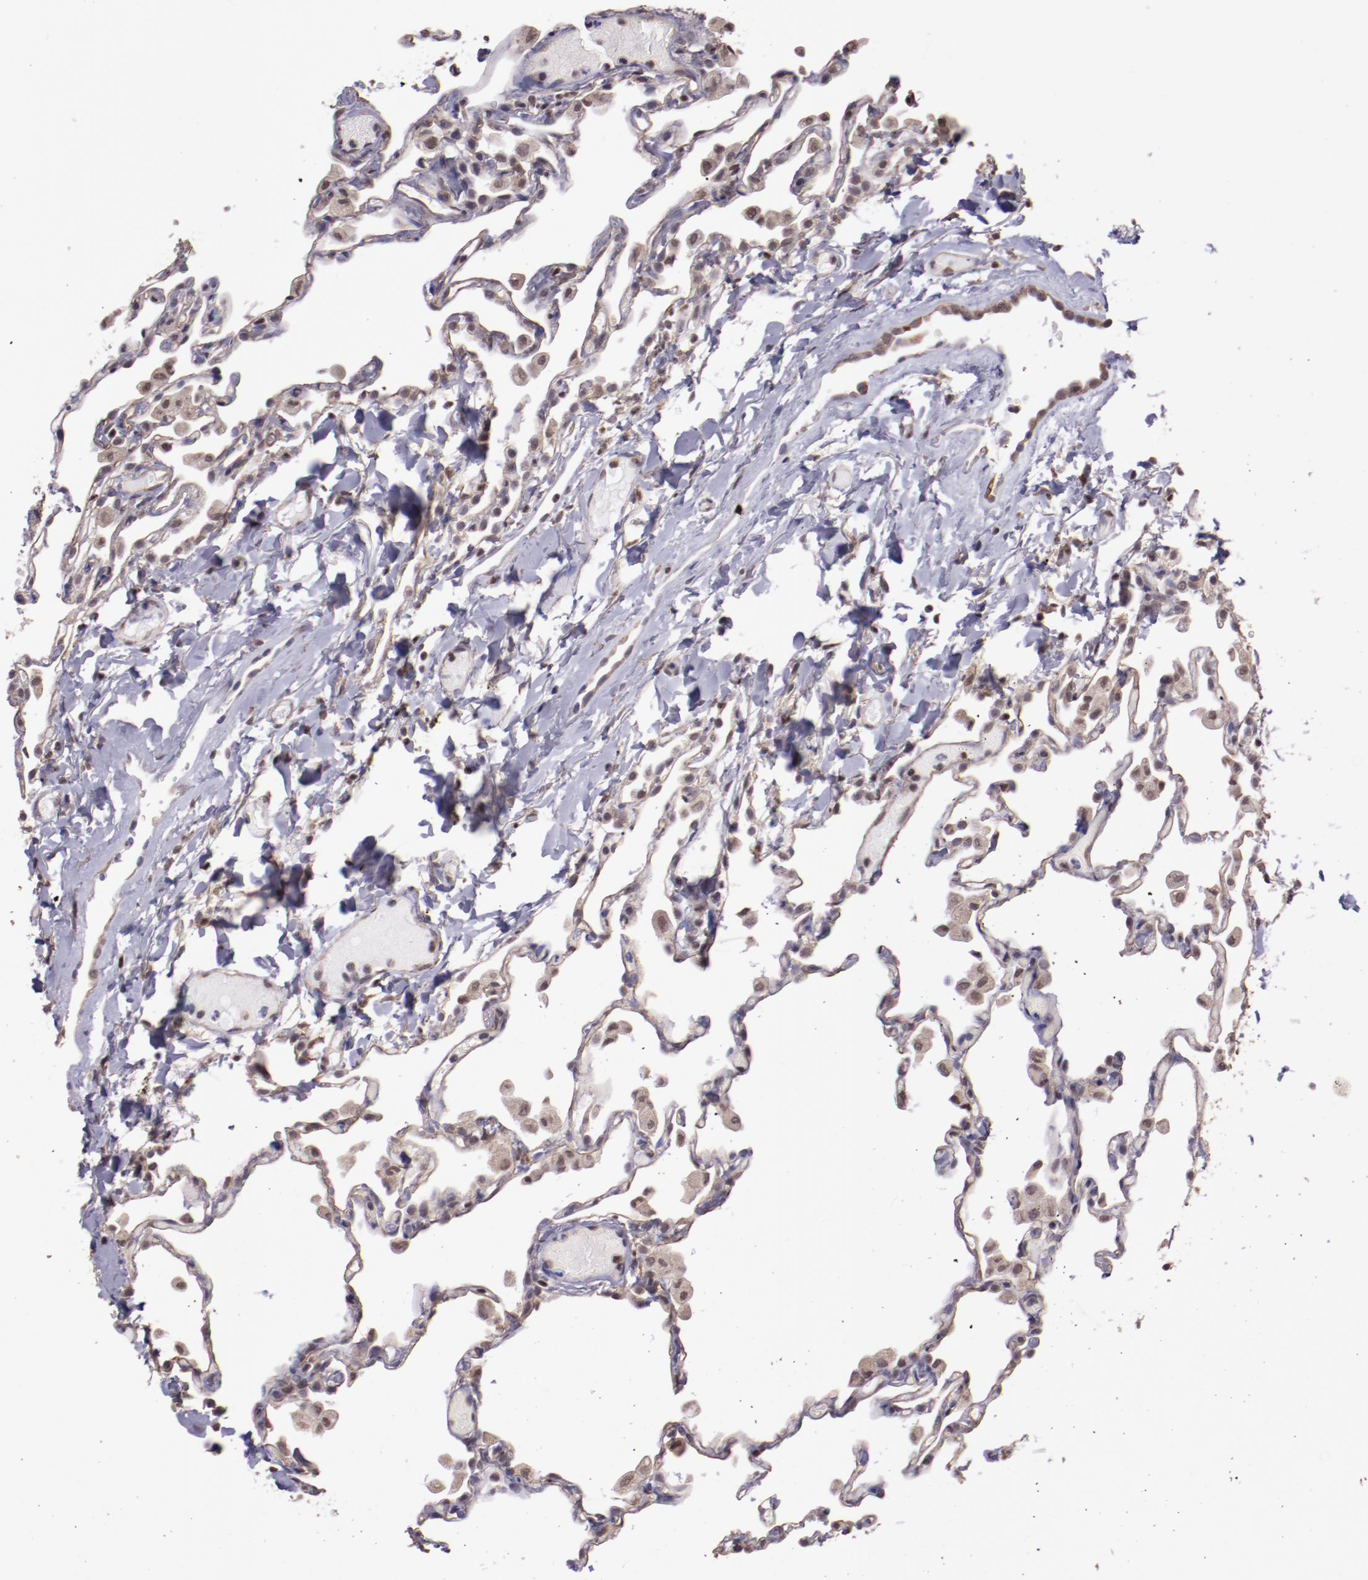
{"staining": {"intensity": "weak", "quantity": "25%-75%", "location": "nuclear"}, "tissue": "lung", "cell_type": "Alveolar cells", "image_type": "normal", "snomed": [{"axis": "morphology", "description": "Normal tissue, NOS"}, {"axis": "topography", "description": "Lung"}], "caption": "An immunohistochemistry (IHC) photomicrograph of normal tissue is shown. Protein staining in brown labels weak nuclear positivity in lung within alveolar cells.", "gene": "ELF1", "patient": {"sex": "female", "age": 49}}